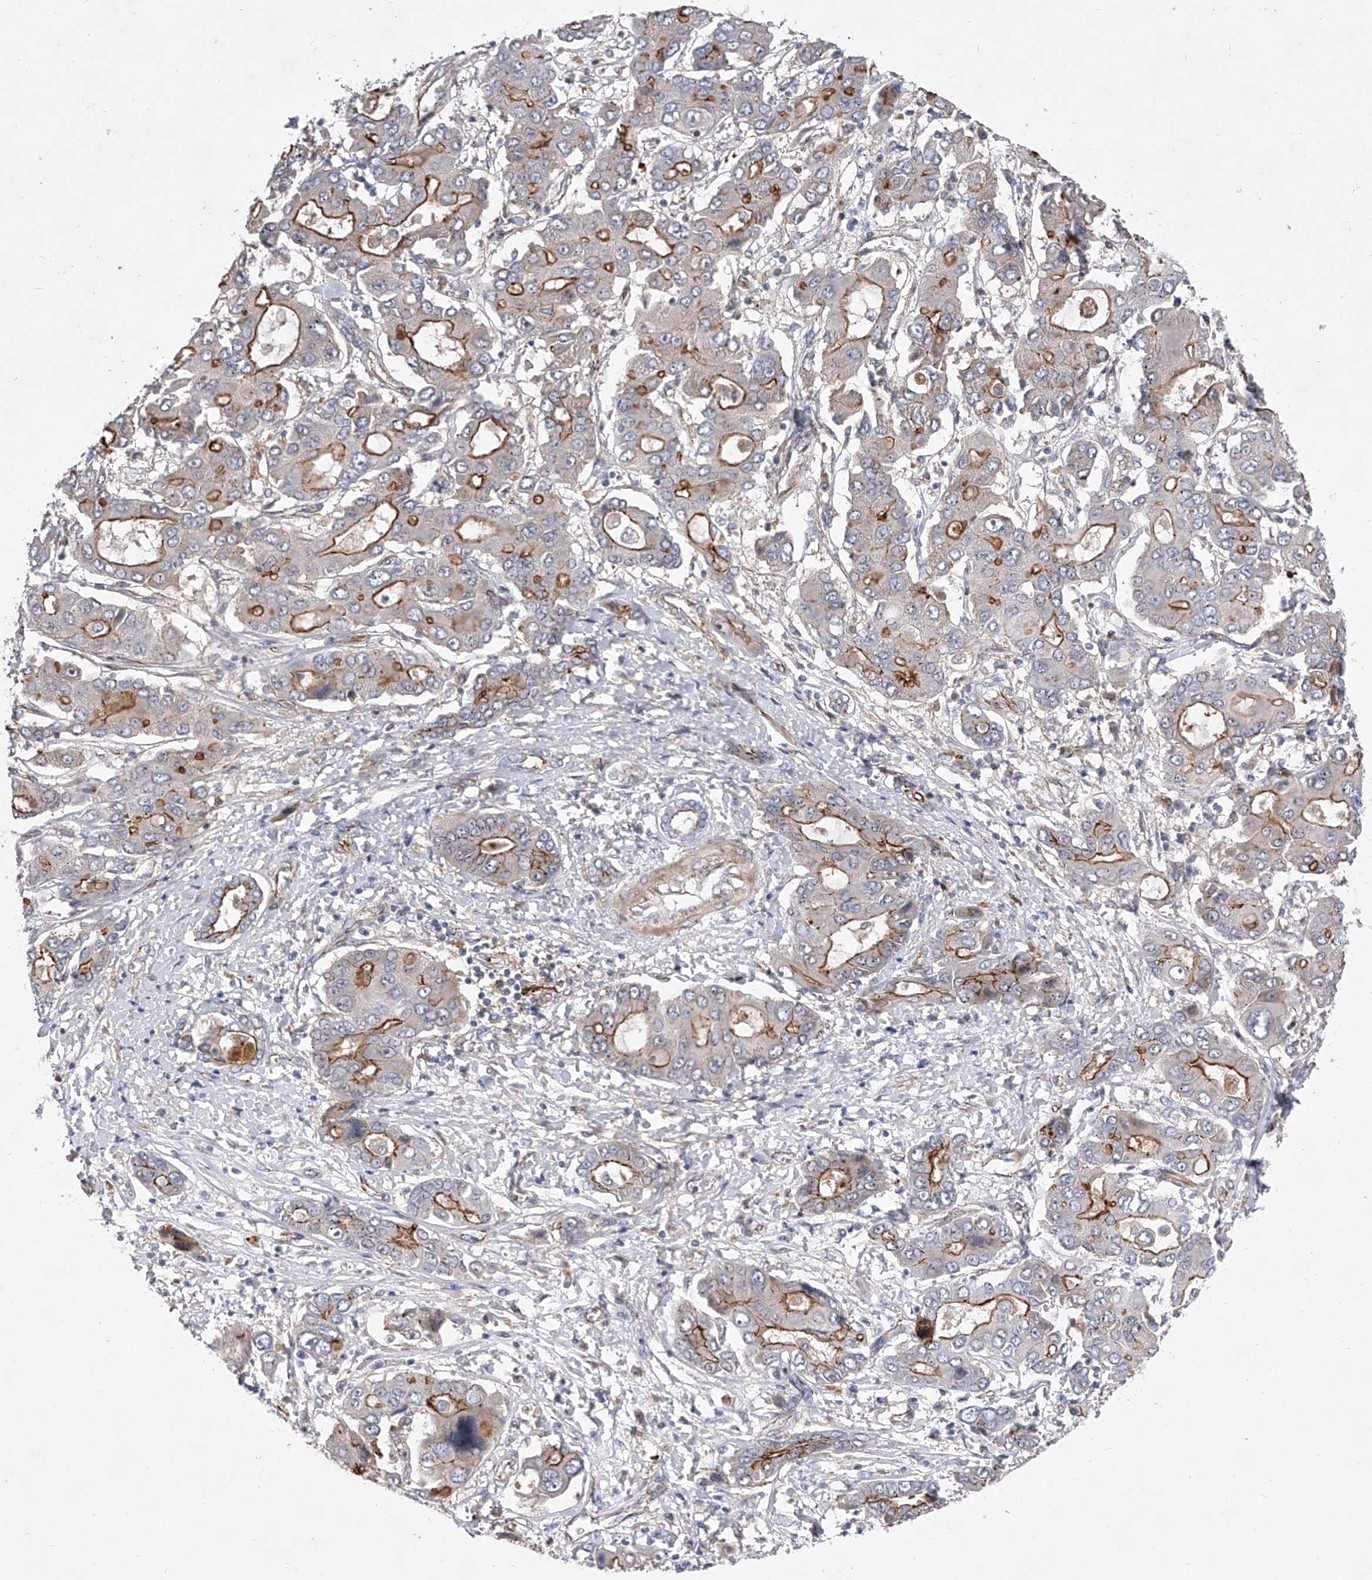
{"staining": {"intensity": "moderate", "quantity": "<25%", "location": "cytoplasmic/membranous"}, "tissue": "liver cancer", "cell_type": "Tumor cells", "image_type": "cancer", "snomed": [{"axis": "morphology", "description": "Cholangiocarcinoma"}, {"axis": "topography", "description": "Liver"}], "caption": "Moderate cytoplasmic/membranous staining for a protein is identified in approximately <25% of tumor cells of cholangiocarcinoma (liver) using immunohistochemistry.", "gene": "MINDY4", "patient": {"sex": "male", "age": 67}}